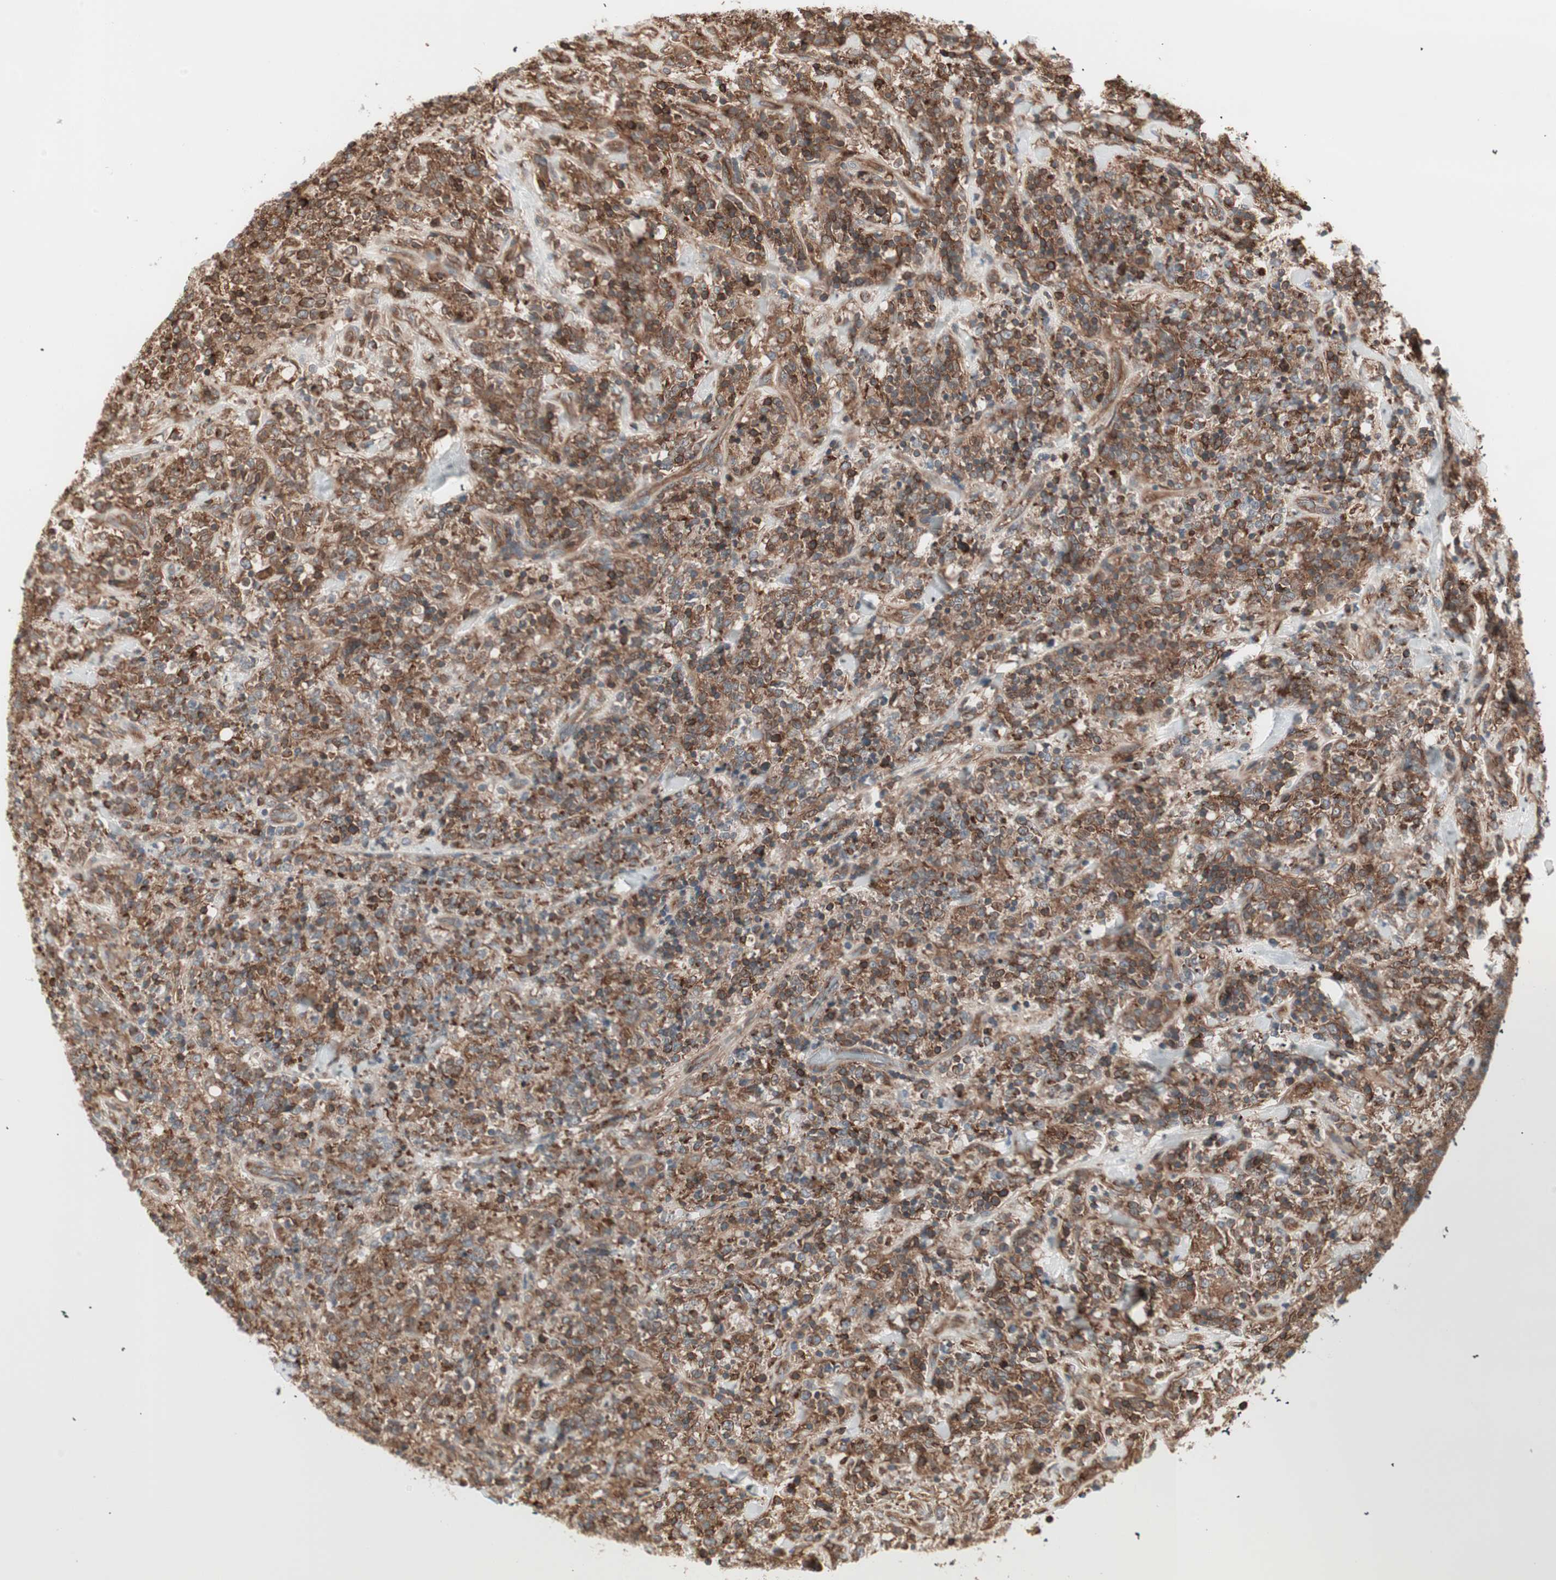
{"staining": {"intensity": "strong", "quantity": ">75%", "location": "cytoplasmic/membranous"}, "tissue": "lymphoma", "cell_type": "Tumor cells", "image_type": "cancer", "snomed": [{"axis": "morphology", "description": "Malignant lymphoma, non-Hodgkin's type, High grade"}, {"axis": "topography", "description": "Soft tissue"}], "caption": "IHC photomicrograph of neoplastic tissue: high-grade malignant lymphoma, non-Hodgkin's type stained using immunohistochemistry (IHC) exhibits high levels of strong protein expression localized specifically in the cytoplasmic/membranous of tumor cells, appearing as a cytoplasmic/membranous brown color.", "gene": "TCP11L1", "patient": {"sex": "male", "age": 18}}